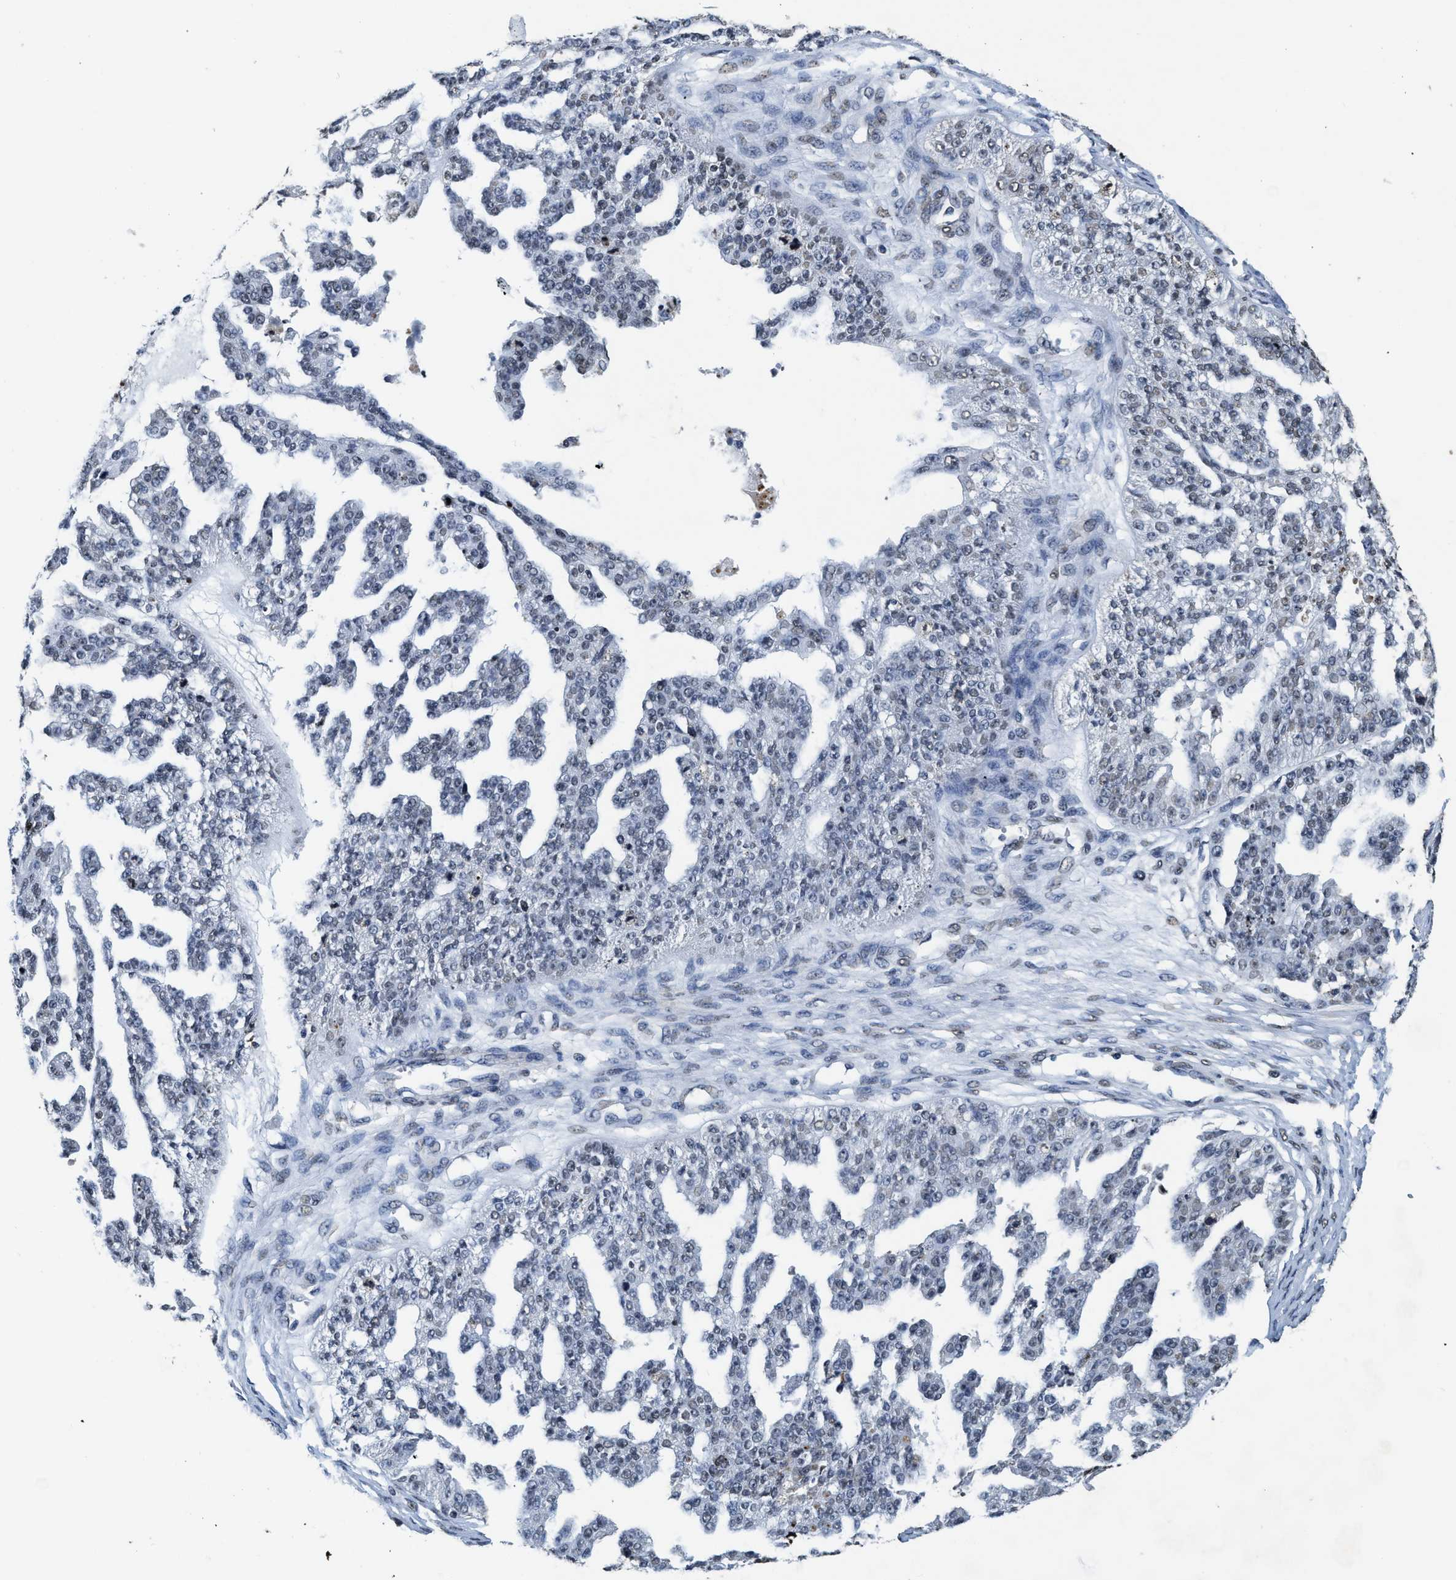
{"staining": {"intensity": "weak", "quantity": "<25%", "location": "nuclear"}, "tissue": "ovarian cancer", "cell_type": "Tumor cells", "image_type": "cancer", "snomed": [{"axis": "morphology", "description": "Cystadenocarcinoma, serous, NOS"}, {"axis": "topography", "description": "Ovary"}], "caption": "IHC of ovarian cancer (serous cystadenocarcinoma) reveals no expression in tumor cells.", "gene": "SUPT16H", "patient": {"sex": "female", "age": 58}}